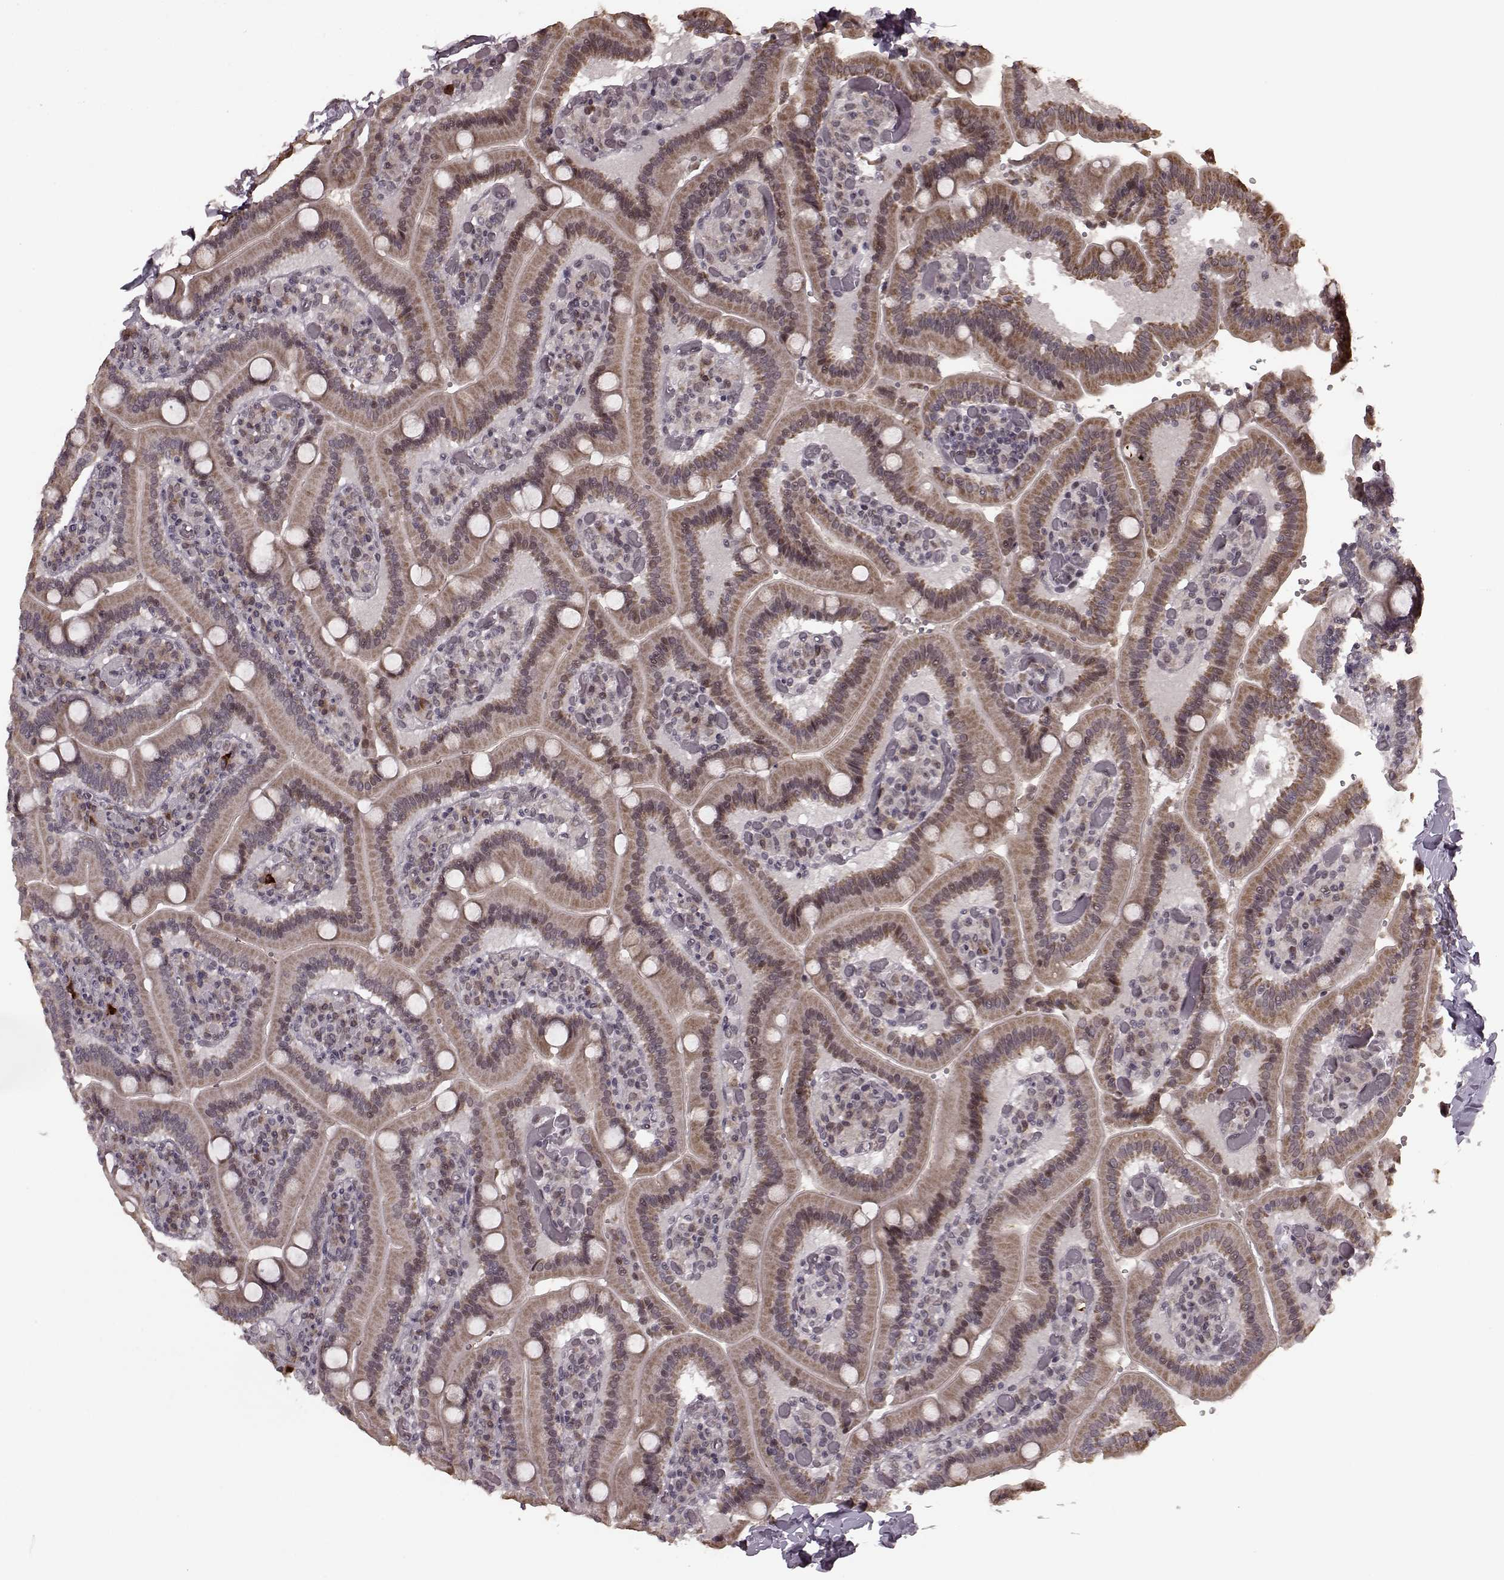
{"staining": {"intensity": "moderate", "quantity": ">75%", "location": "cytoplasmic/membranous"}, "tissue": "duodenum", "cell_type": "Glandular cells", "image_type": "normal", "snomed": [{"axis": "morphology", "description": "Normal tissue, NOS"}, {"axis": "topography", "description": "Duodenum"}], "caption": "Immunohistochemical staining of unremarkable human duodenum demonstrates moderate cytoplasmic/membranous protein positivity in about >75% of glandular cells.", "gene": "PLCB4", "patient": {"sex": "female", "age": 62}}